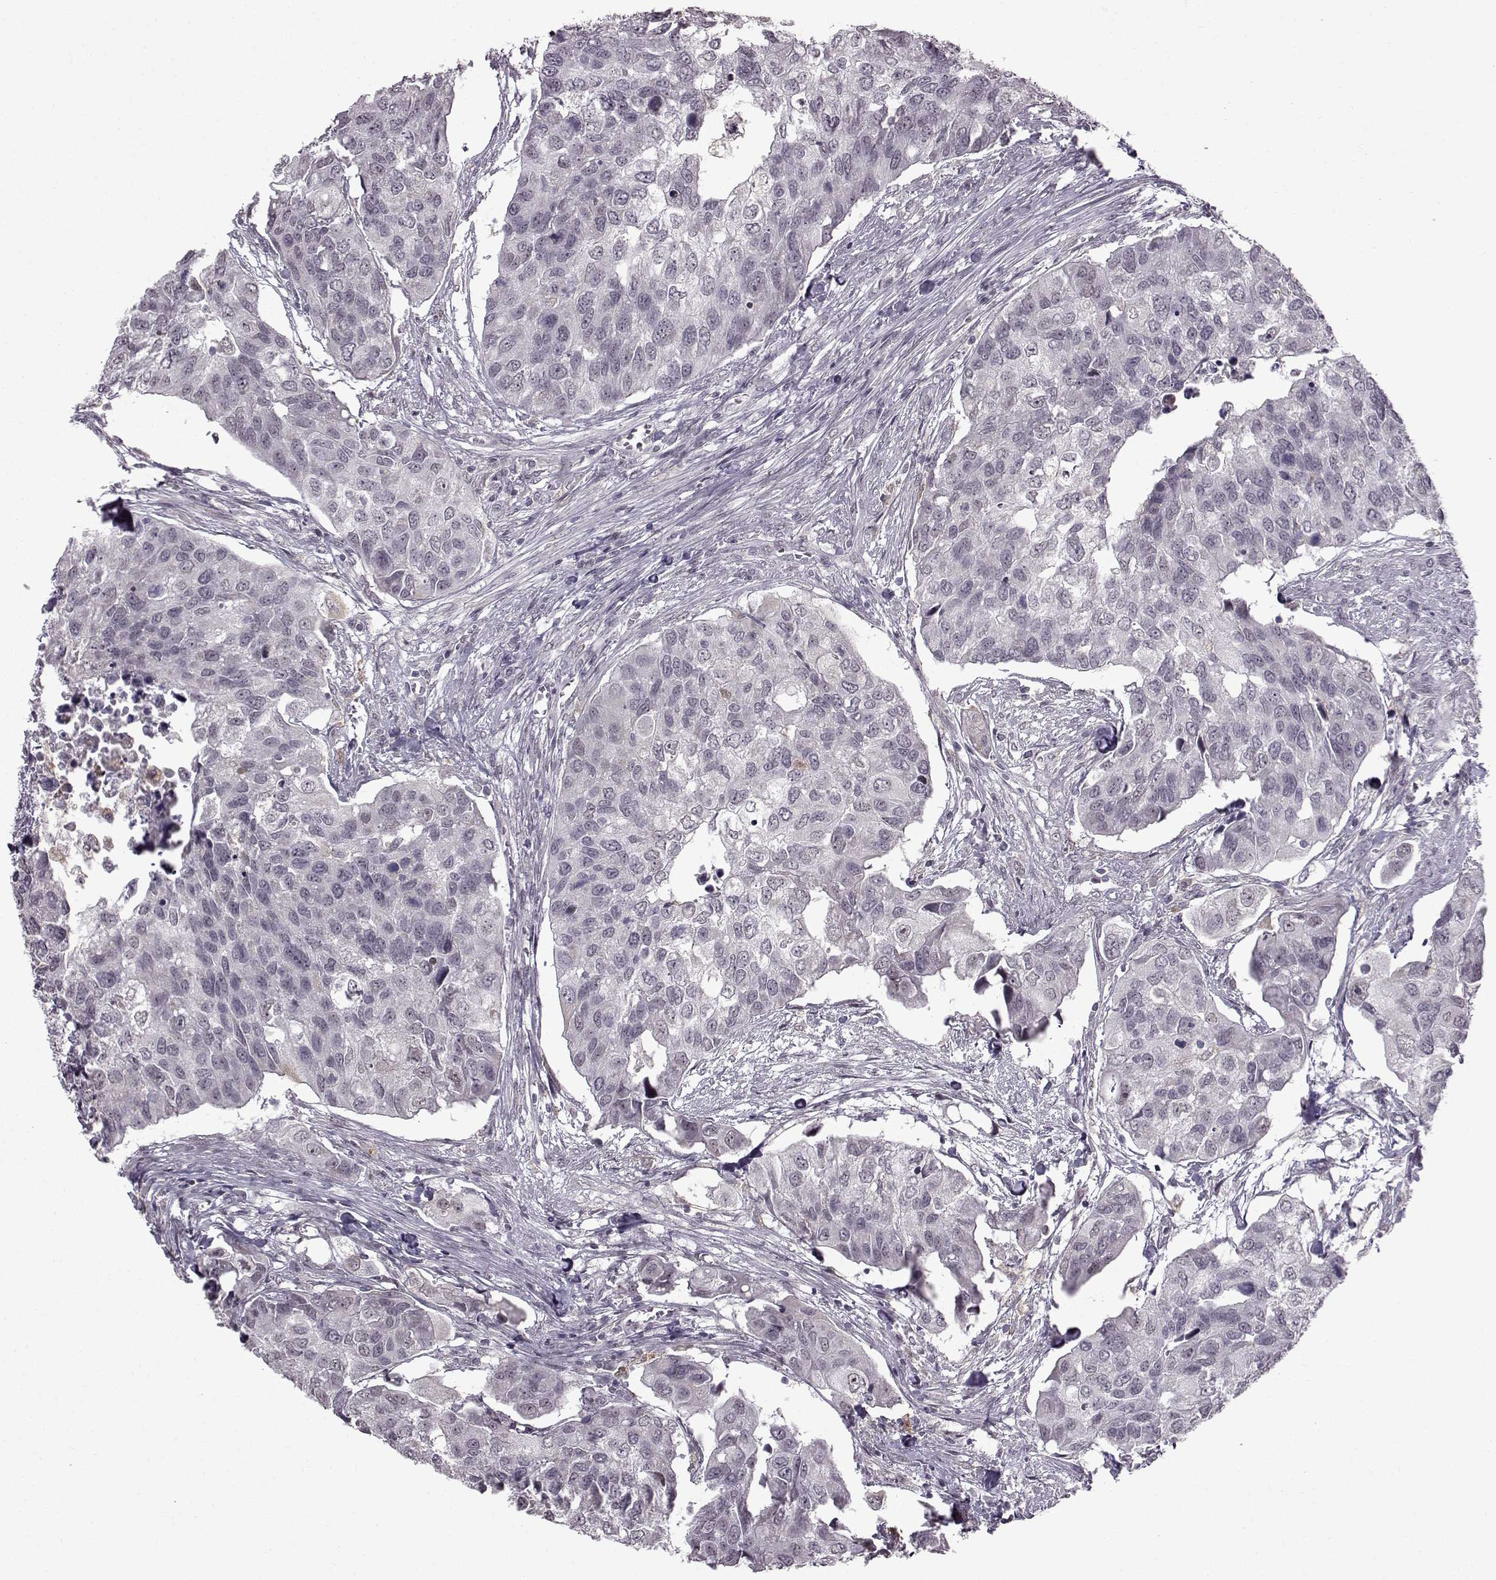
{"staining": {"intensity": "negative", "quantity": "none", "location": "none"}, "tissue": "urothelial cancer", "cell_type": "Tumor cells", "image_type": "cancer", "snomed": [{"axis": "morphology", "description": "Urothelial carcinoma, High grade"}, {"axis": "topography", "description": "Urinary bladder"}], "caption": "Immunohistochemistry histopathology image of neoplastic tissue: urothelial cancer stained with DAB exhibits no significant protein expression in tumor cells. (DAB (3,3'-diaminobenzidine) immunohistochemistry, high magnification).", "gene": "SLC28A2", "patient": {"sex": "male", "age": 60}}